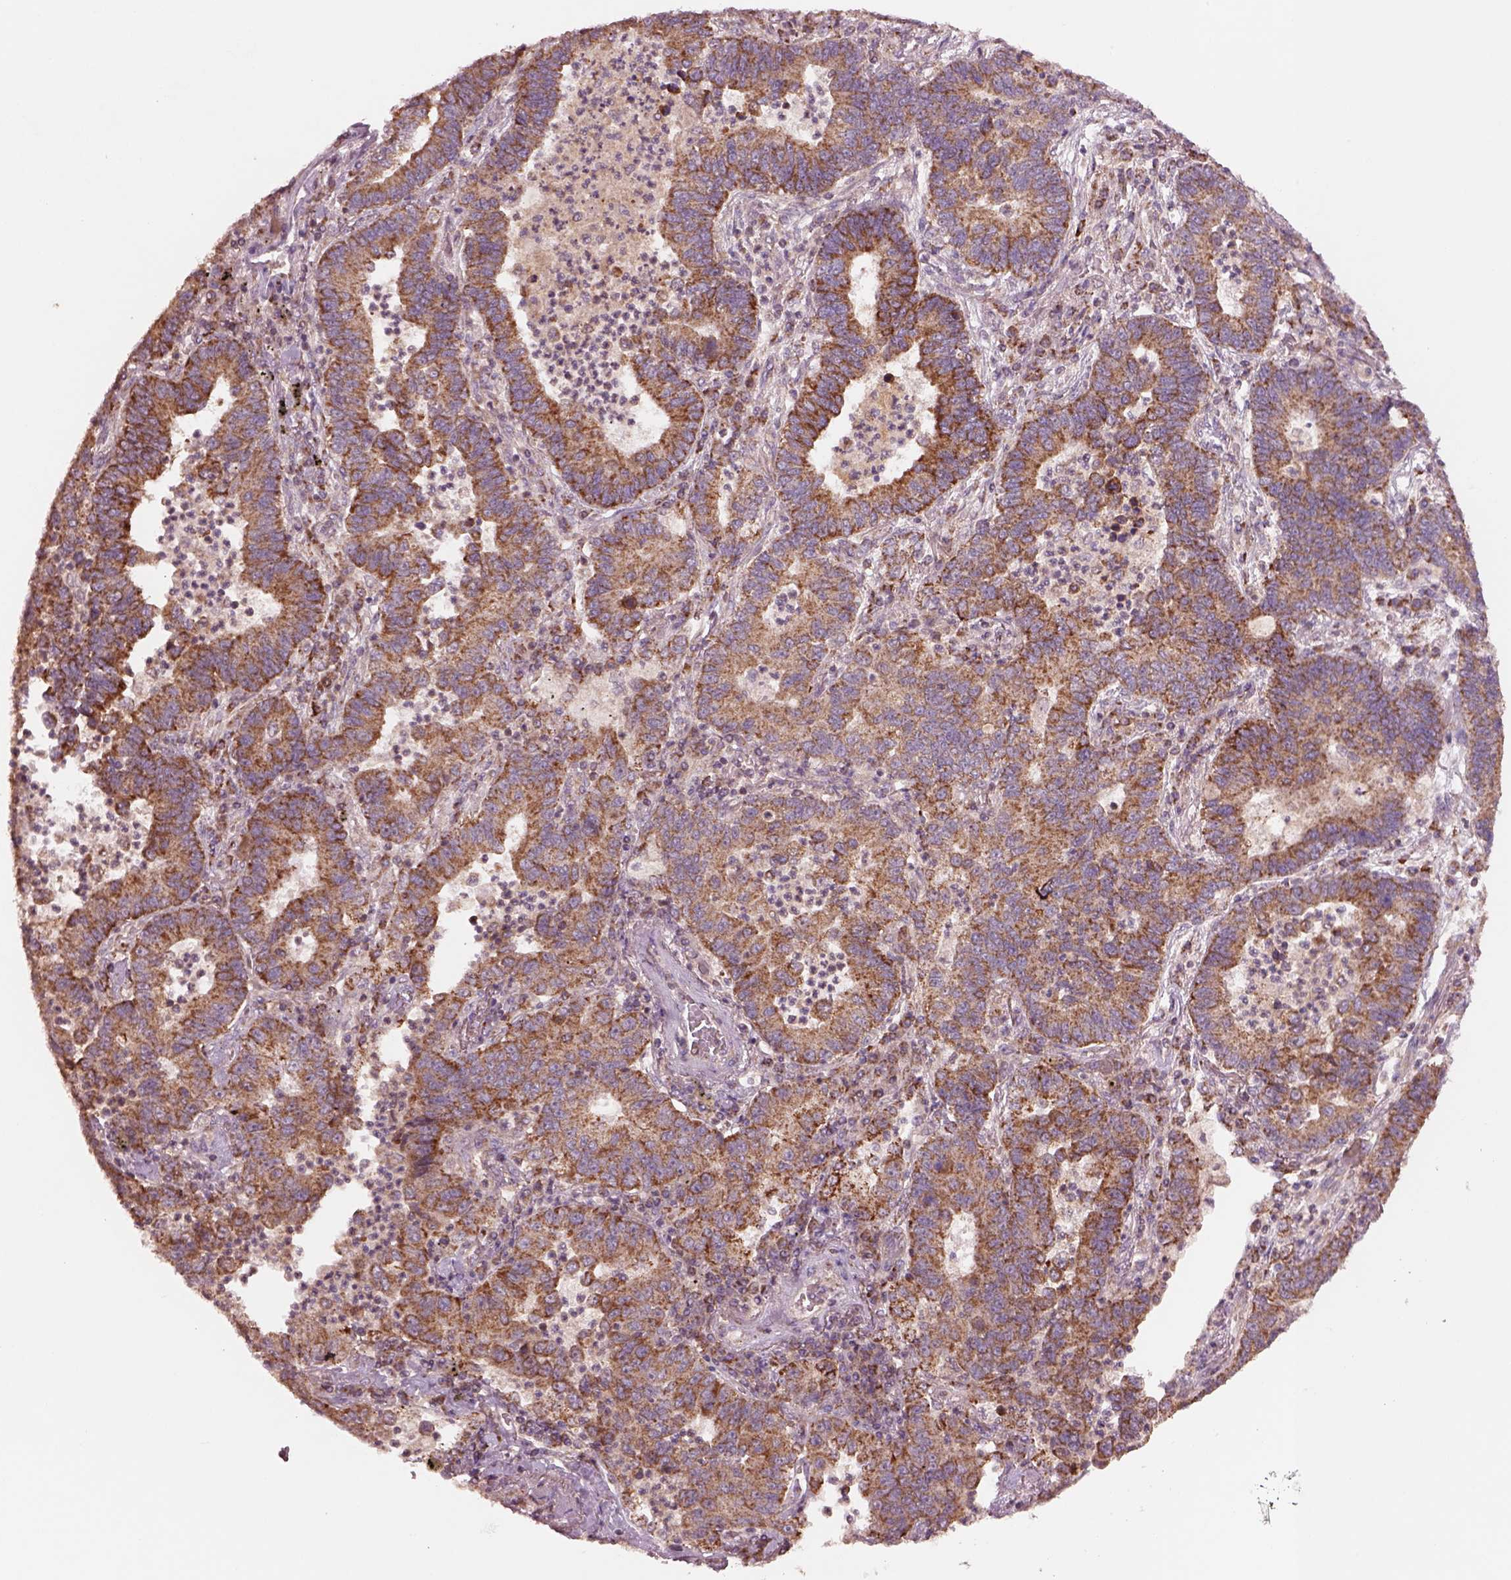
{"staining": {"intensity": "moderate", "quantity": ">75%", "location": "cytoplasmic/membranous"}, "tissue": "lung cancer", "cell_type": "Tumor cells", "image_type": "cancer", "snomed": [{"axis": "morphology", "description": "Adenocarcinoma, NOS"}, {"axis": "topography", "description": "Lung"}], "caption": "Immunohistochemistry (DAB) staining of human lung cancer (adenocarcinoma) displays moderate cytoplasmic/membranous protein staining in about >75% of tumor cells.", "gene": "SLC25A5", "patient": {"sex": "female", "age": 57}}